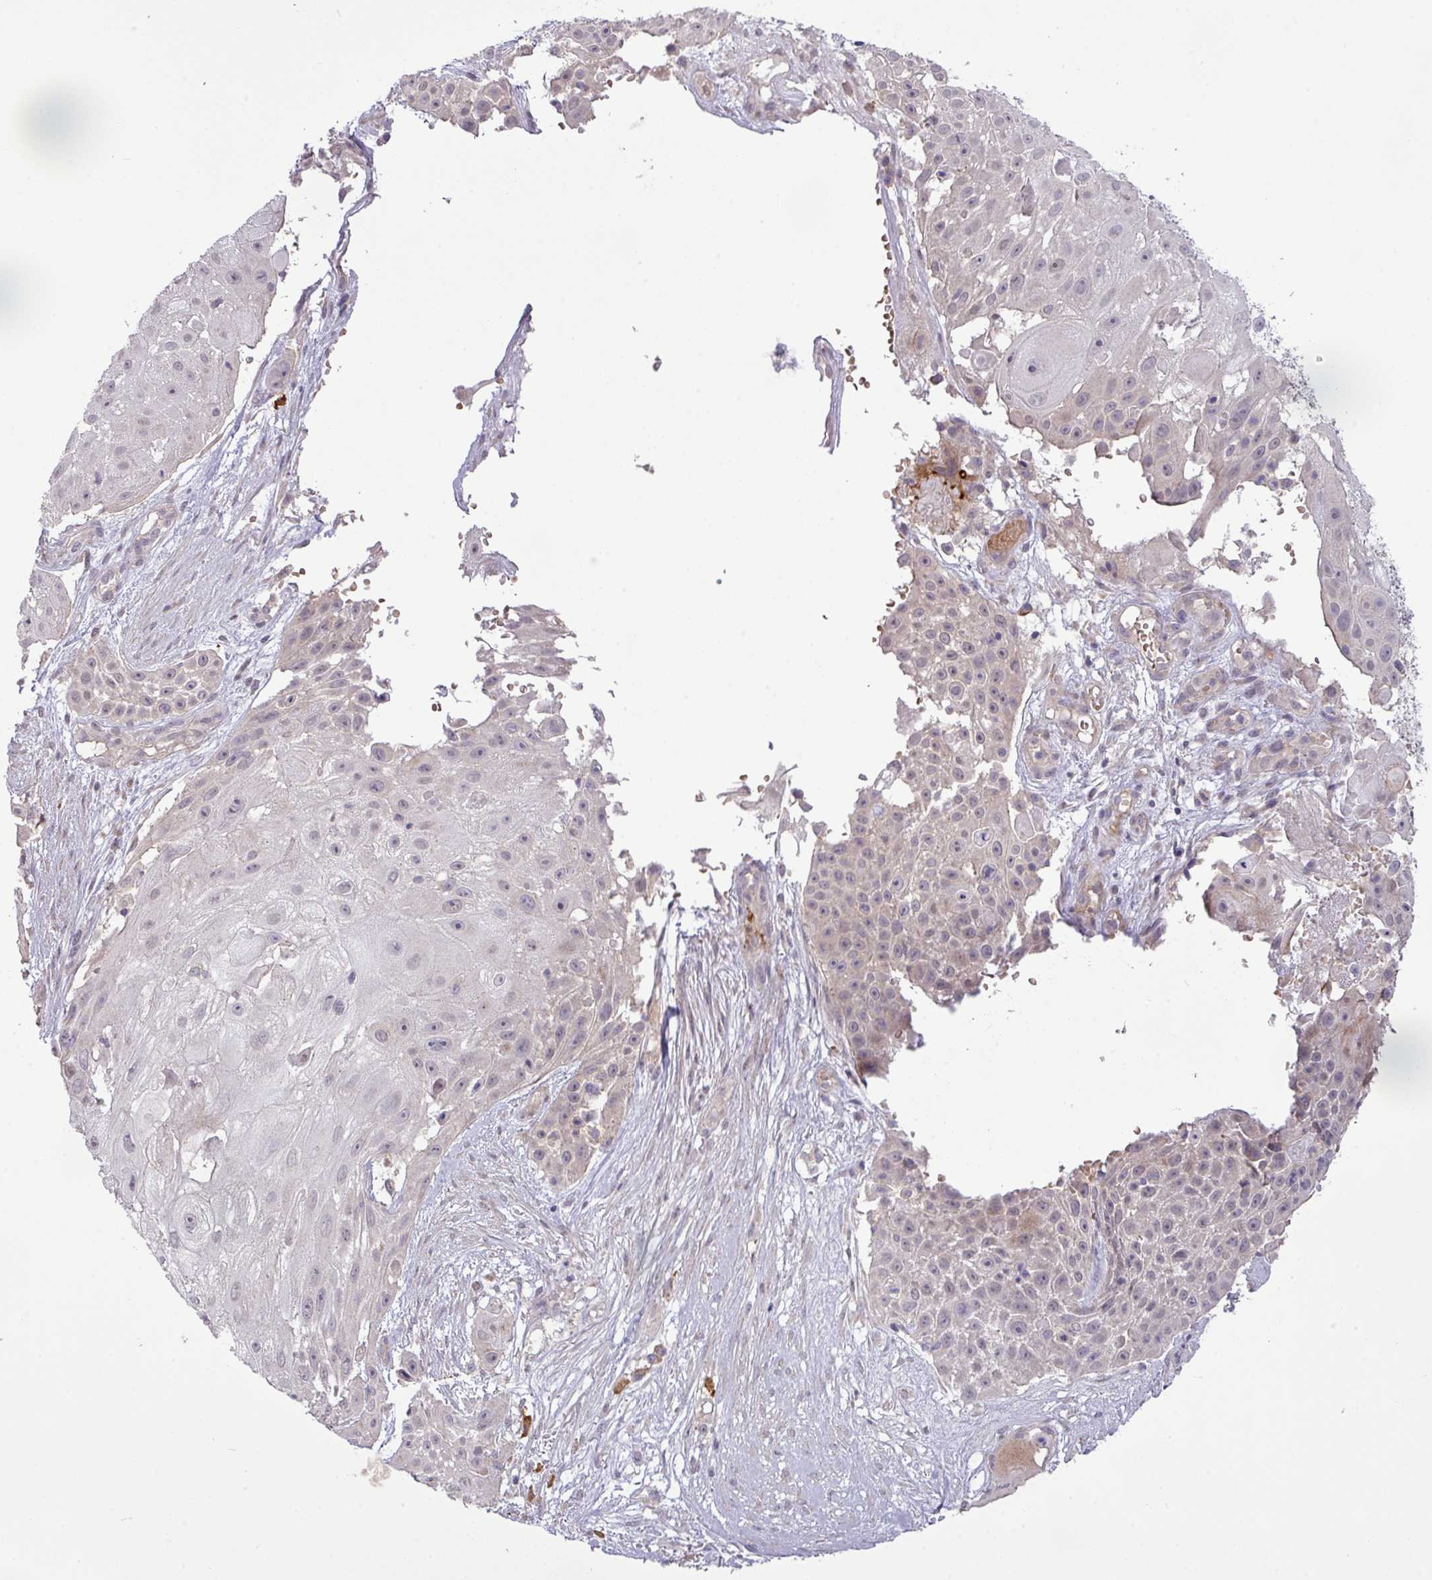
{"staining": {"intensity": "negative", "quantity": "none", "location": "none"}, "tissue": "skin cancer", "cell_type": "Tumor cells", "image_type": "cancer", "snomed": [{"axis": "morphology", "description": "Squamous cell carcinoma, NOS"}, {"axis": "topography", "description": "Skin"}], "caption": "Skin cancer (squamous cell carcinoma) stained for a protein using IHC displays no expression tumor cells.", "gene": "TPRA1", "patient": {"sex": "female", "age": 86}}